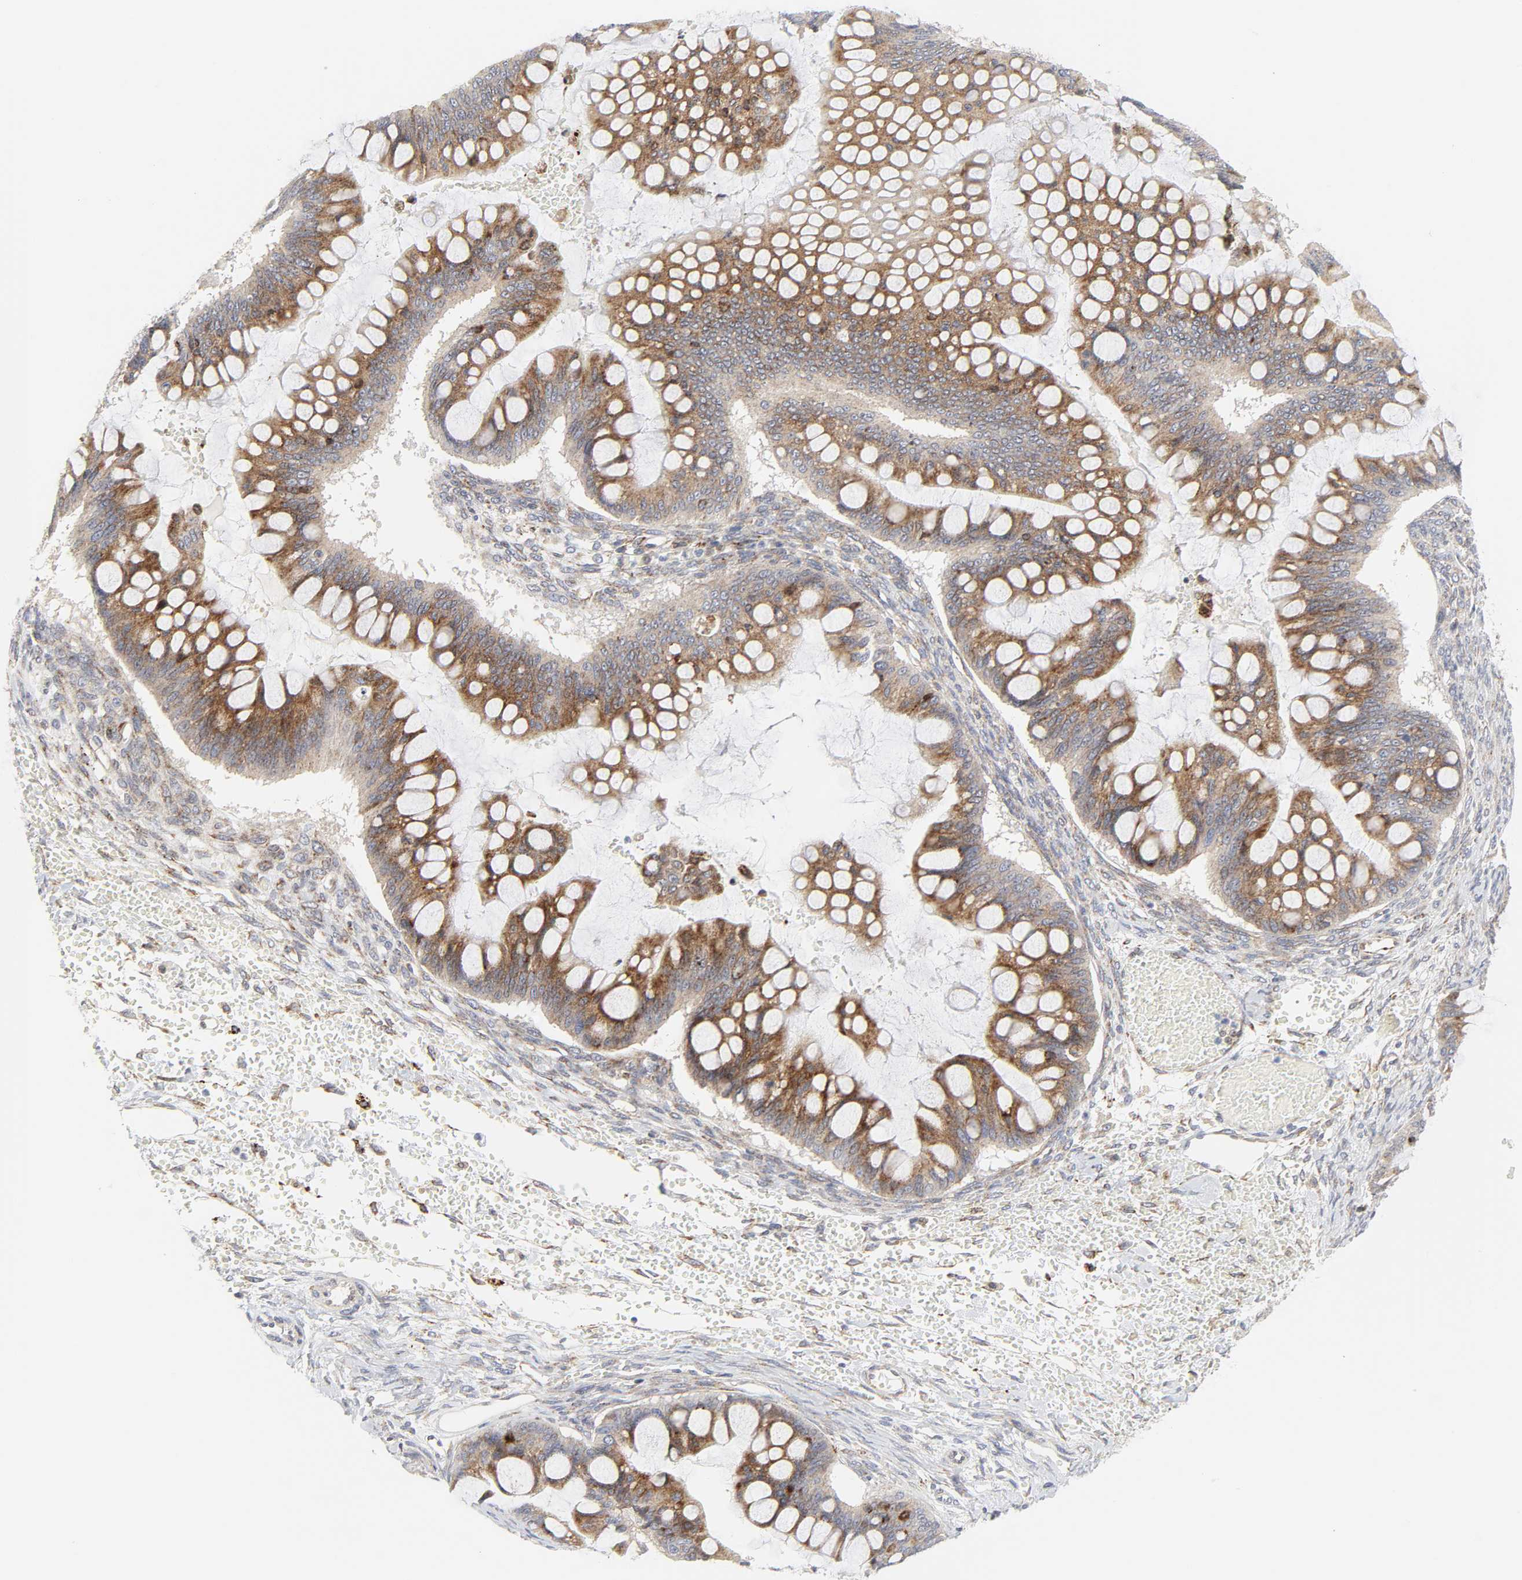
{"staining": {"intensity": "moderate", "quantity": ">75%", "location": "cytoplasmic/membranous"}, "tissue": "ovarian cancer", "cell_type": "Tumor cells", "image_type": "cancer", "snomed": [{"axis": "morphology", "description": "Cystadenocarcinoma, mucinous, NOS"}, {"axis": "topography", "description": "Ovary"}], "caption": "Approximately >75% of tumor cells in ovarian mucinous cystadenocarcinoma demonstrate moderate cytoplasmic/membranous protein staining as visualized by brown immunohistochemical staining.", "gene": "LRP6", "patient": {"sex": "female", "age": 73}}